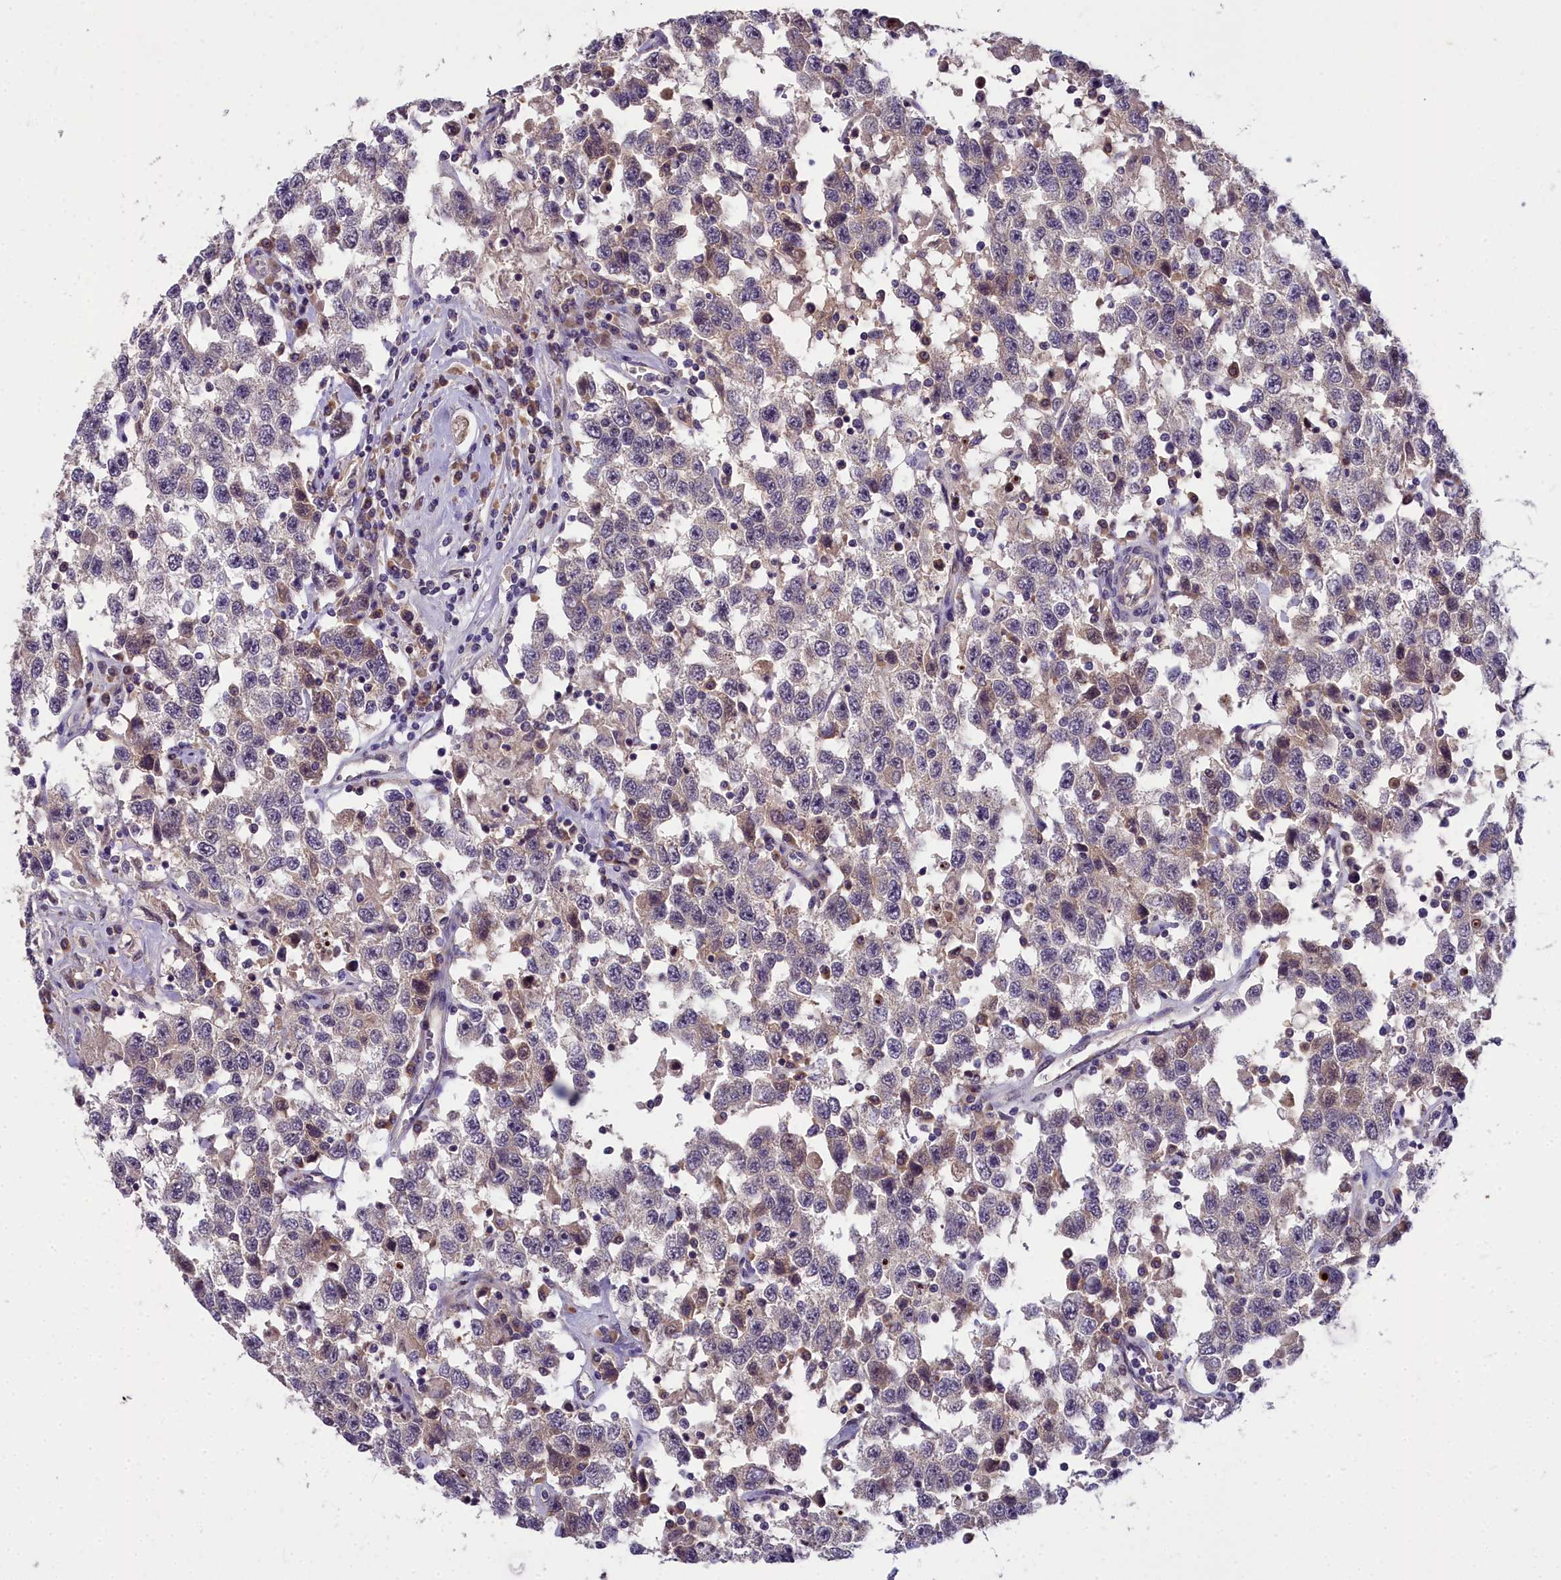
{"staining": {"intensity": "weak", "quantity": "<25%", "location": "nuclear"}, "tissue": "testis cancer", "cell_type": "Tumor cells", "image_type": "cancer", "snomed": [{"axis": "morphology", "description": "Seminoma, NOS"}, {"axis": "topography", "description": "Testis"}], "caption": "The image displays no significant staining in tumor cells of testis cancer.", "gene": "ZNF333", "patient": {"sex": "male", "age": 41}}